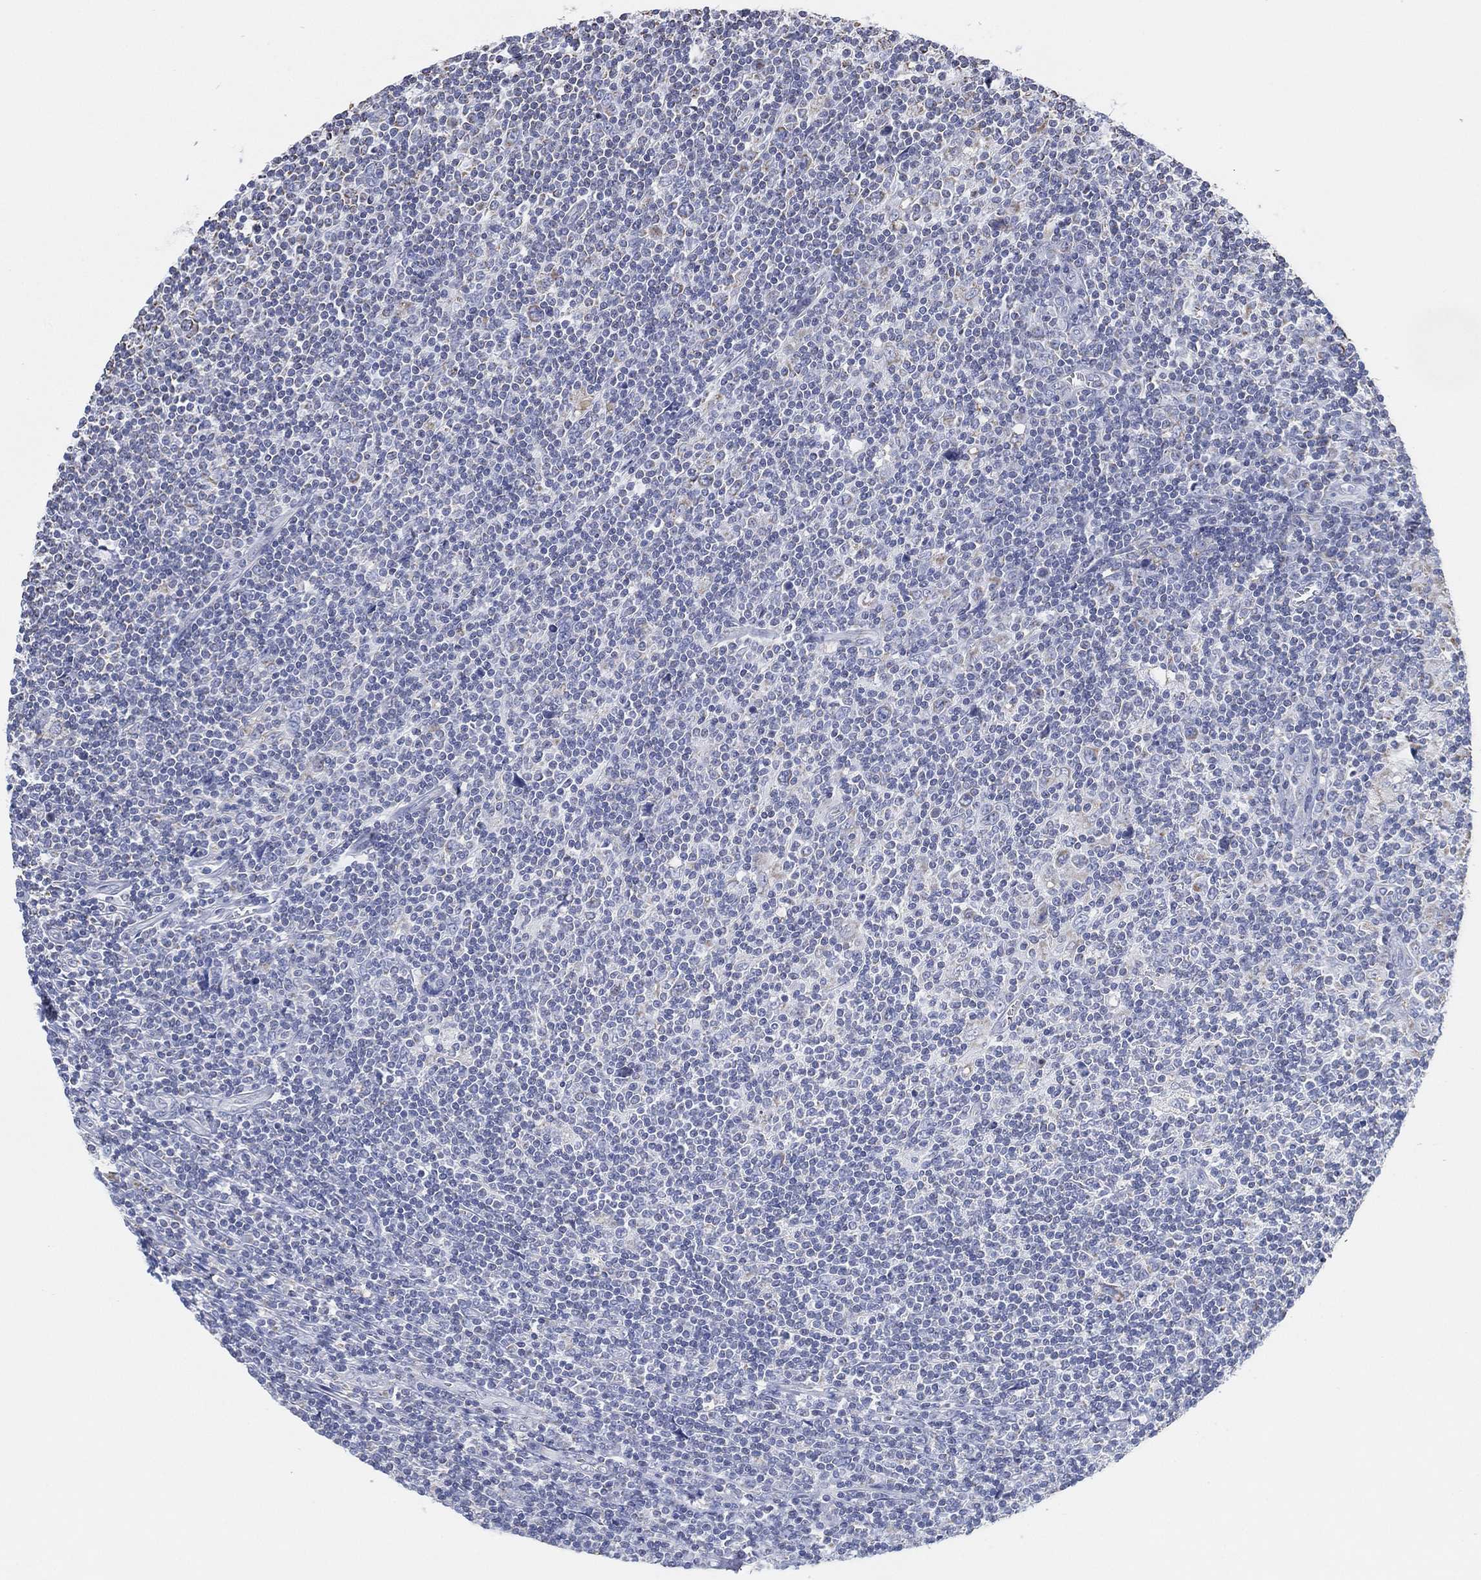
{"staining": {"intensity": "negative", "quantity": "none", "location": "none"}, "tissue": "lymphoma", "cell_type": "Tumor cells", "image_type": "cancer", "snomed": [{"axis": "morphology", "description": "Hodgkin's disease, NOS"}, {"axis": "topography", "description": "Lymph node"}], "caption": "Lymphoma was stained to show a protein in brown. There is no significant expression in tumor cells. Nuclei are stained in blue.", "gene": "CFTR", "patient": {"sex": "male", "age": 40}}